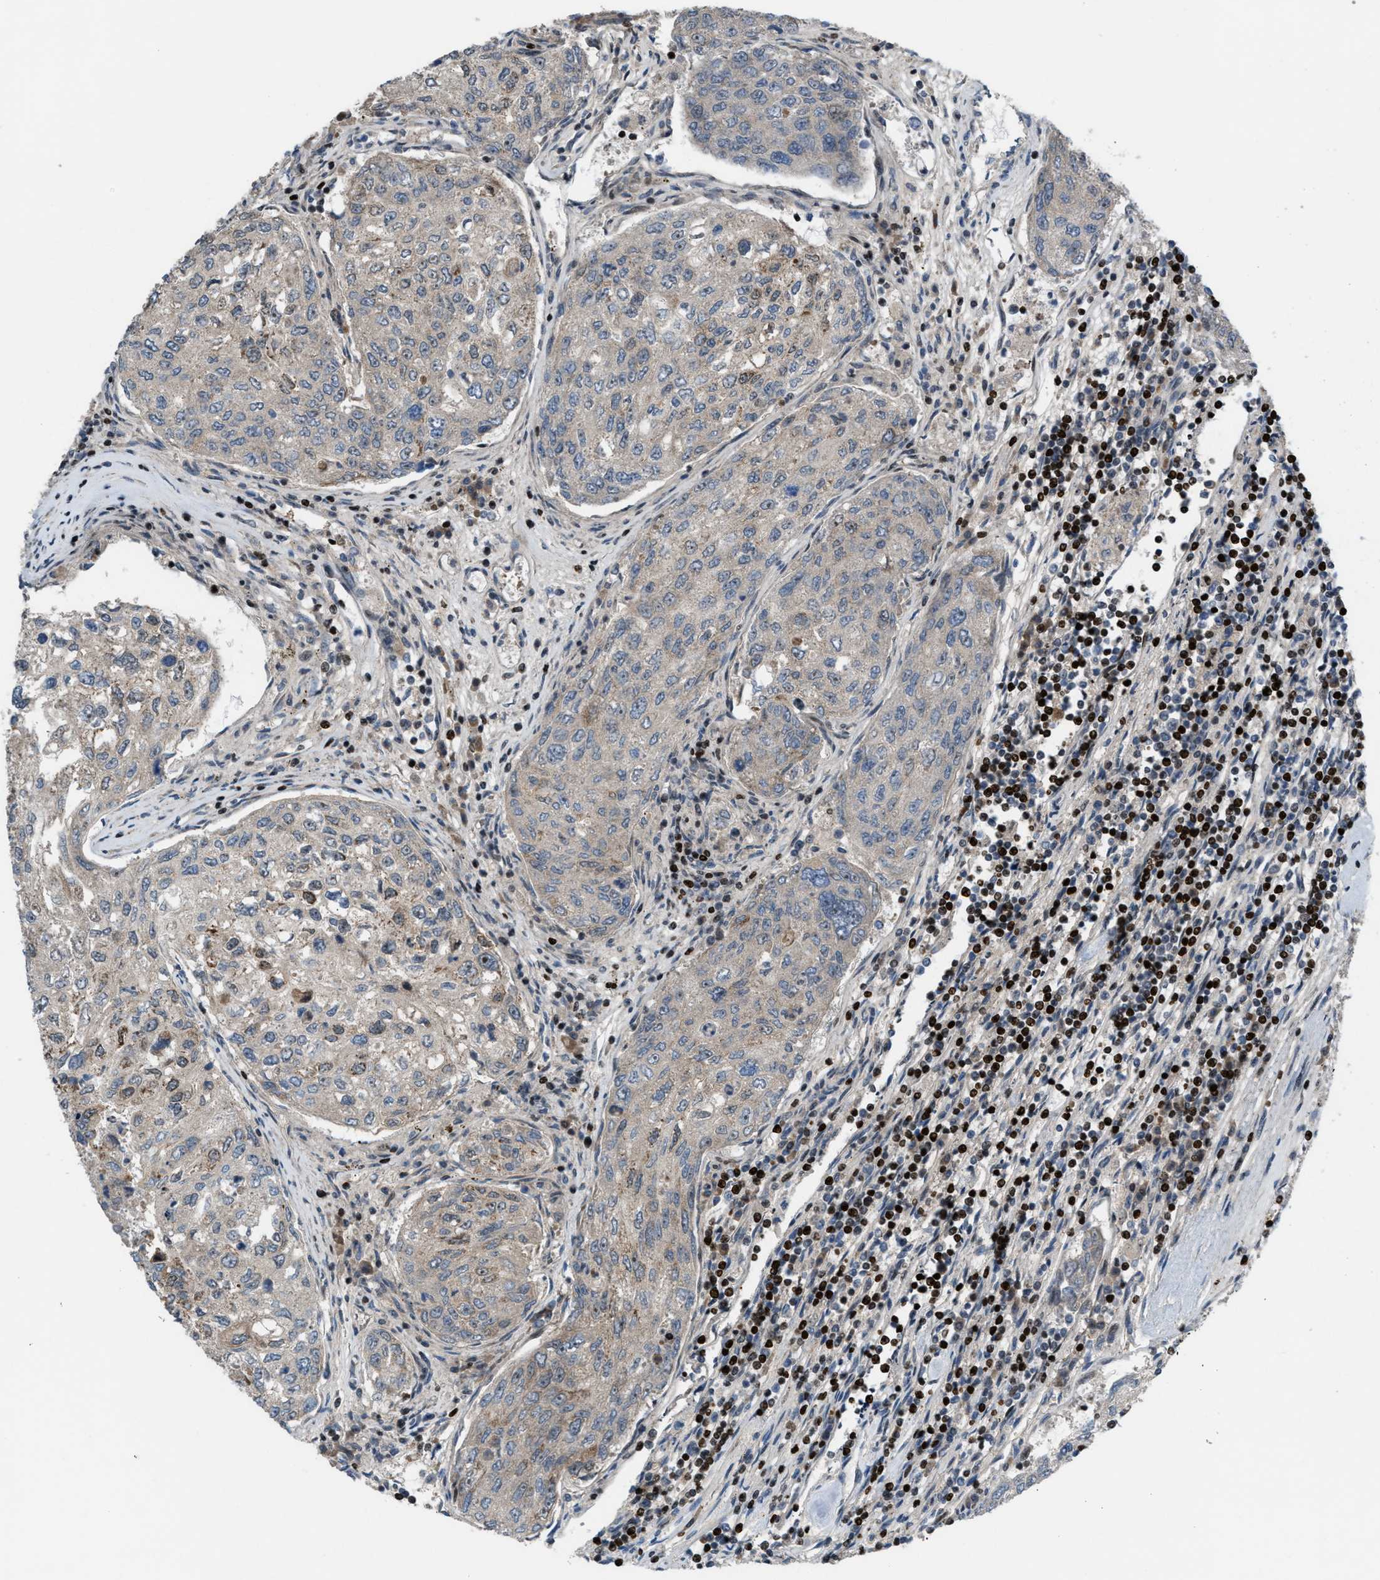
{"staining": {"intensity": "weak", "quantity": "<25%", "location": "cytoplasmic/membranous"}, "tissue": "urothelial cancer", "cell_type": "Tumor cells", "image_type": "cancer", "snomed": [{"axis": "morphology", "description": "Urothelial carcinoma, High grade"}, {"axis": "topography", "description": "Lymph node"}, {"axis": "topography", "description": "Urinary bladder"}], "caption": "IHC histopathology image of human urothelial cancer stained for a protein (brown), which shows no staining in tumor cells.", "gene": "ZNF276", "patient": {"sex": "male", "age": 51}}